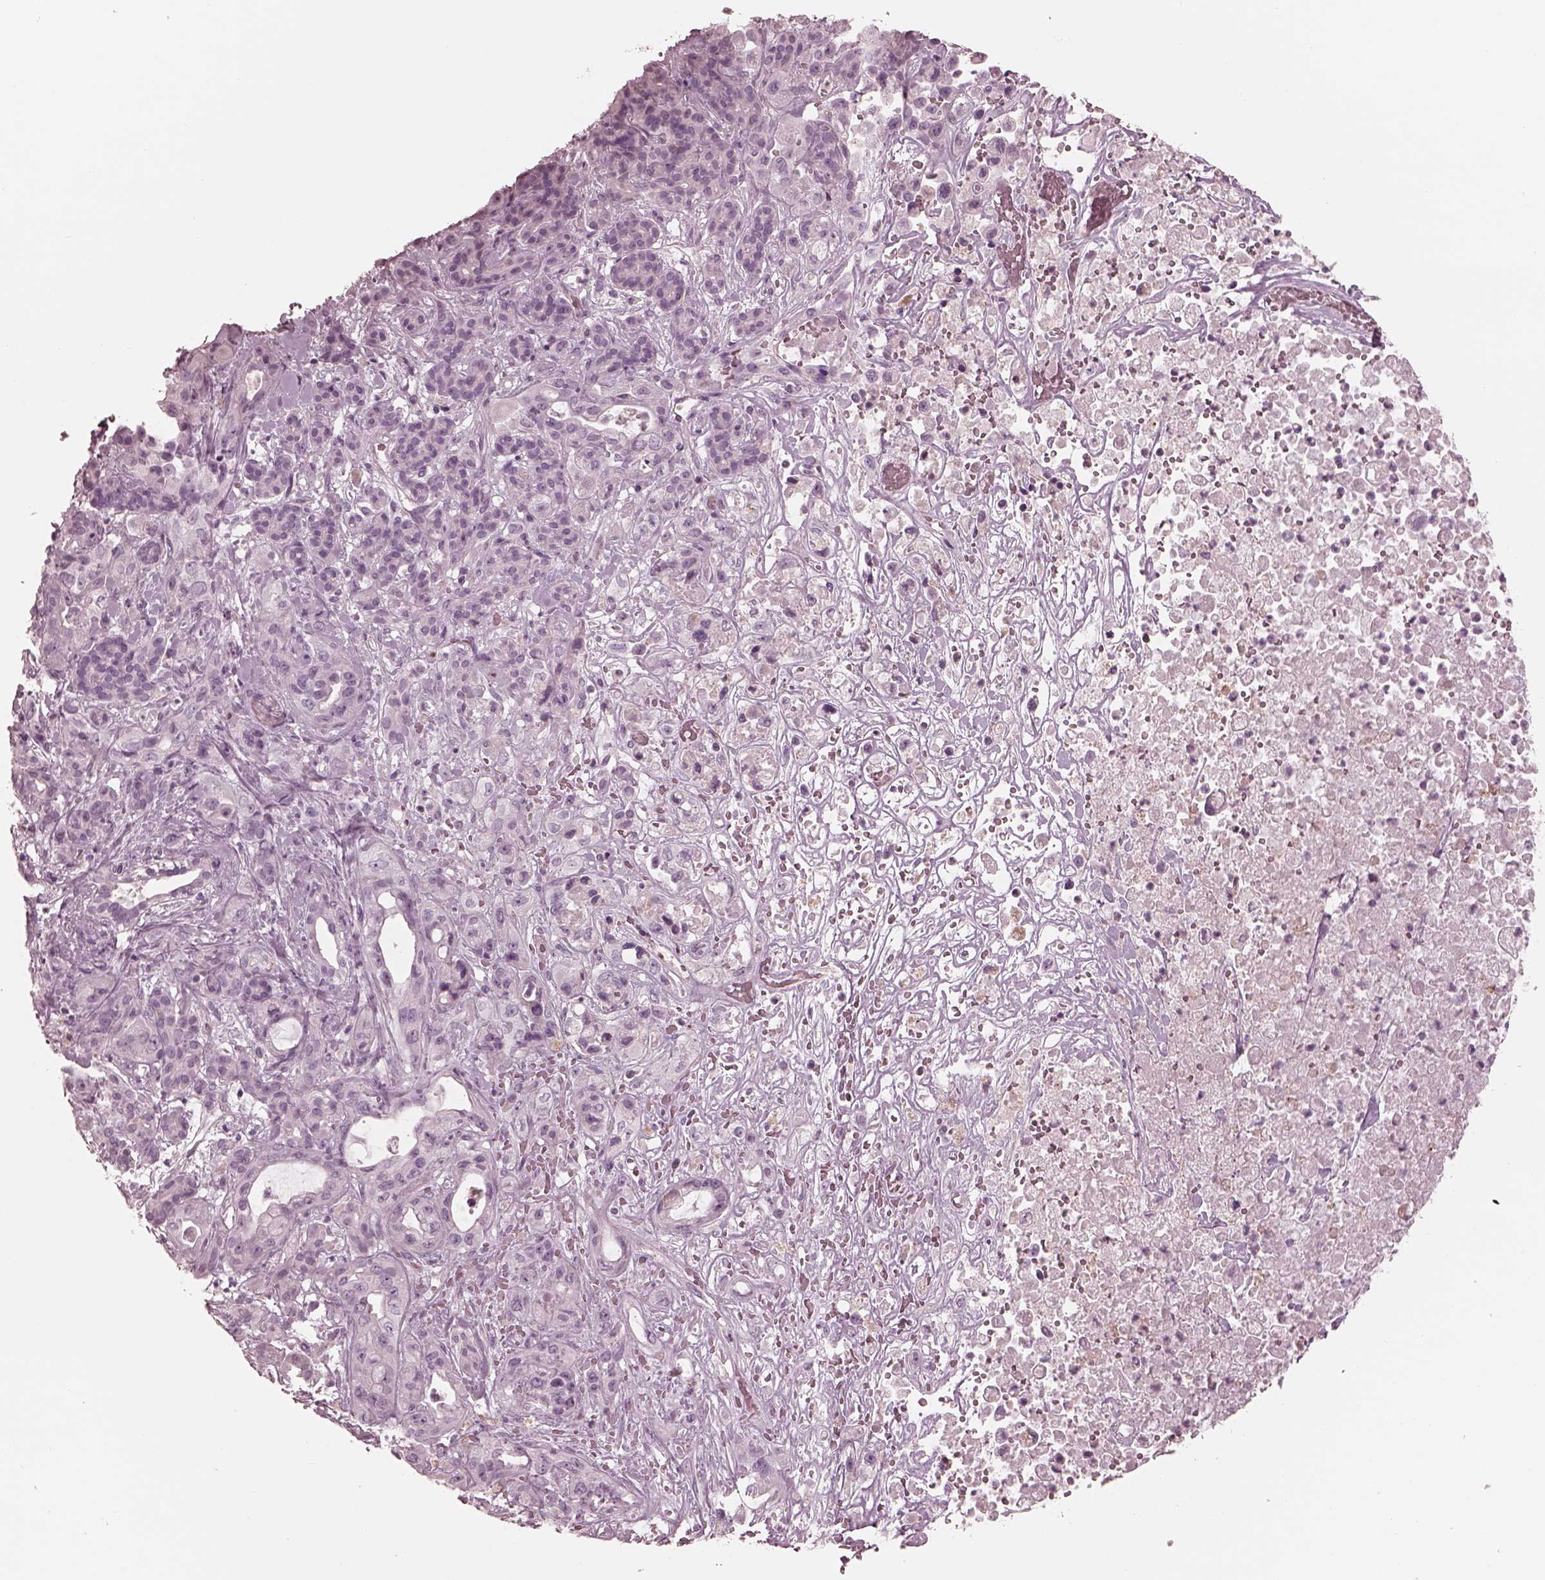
{"staining": {"intensity": "negative", "quantity": "none", "location": "none"}, "tissue": "pancreatic cancer", "cell_type": "Tumor cells", "image_type": "cancer", "snomed": [{"axis": "morphology", "description": "Adenocarcinoma, NOS"}, {"axis": "topography", "description": "Pancreas"}], "caption": "Tumor cells are negative for protein expression in human pancreatic cancer (adenocarcinoma). Brightfield microscopy of immunohistochemistry stained with DAB (3,3'-diaminobenzidine) (brown) and hematoxylin (blue), captured at high magnification.", "gene": "CADM2", "patient": {"sex": "male", "age": 44}}